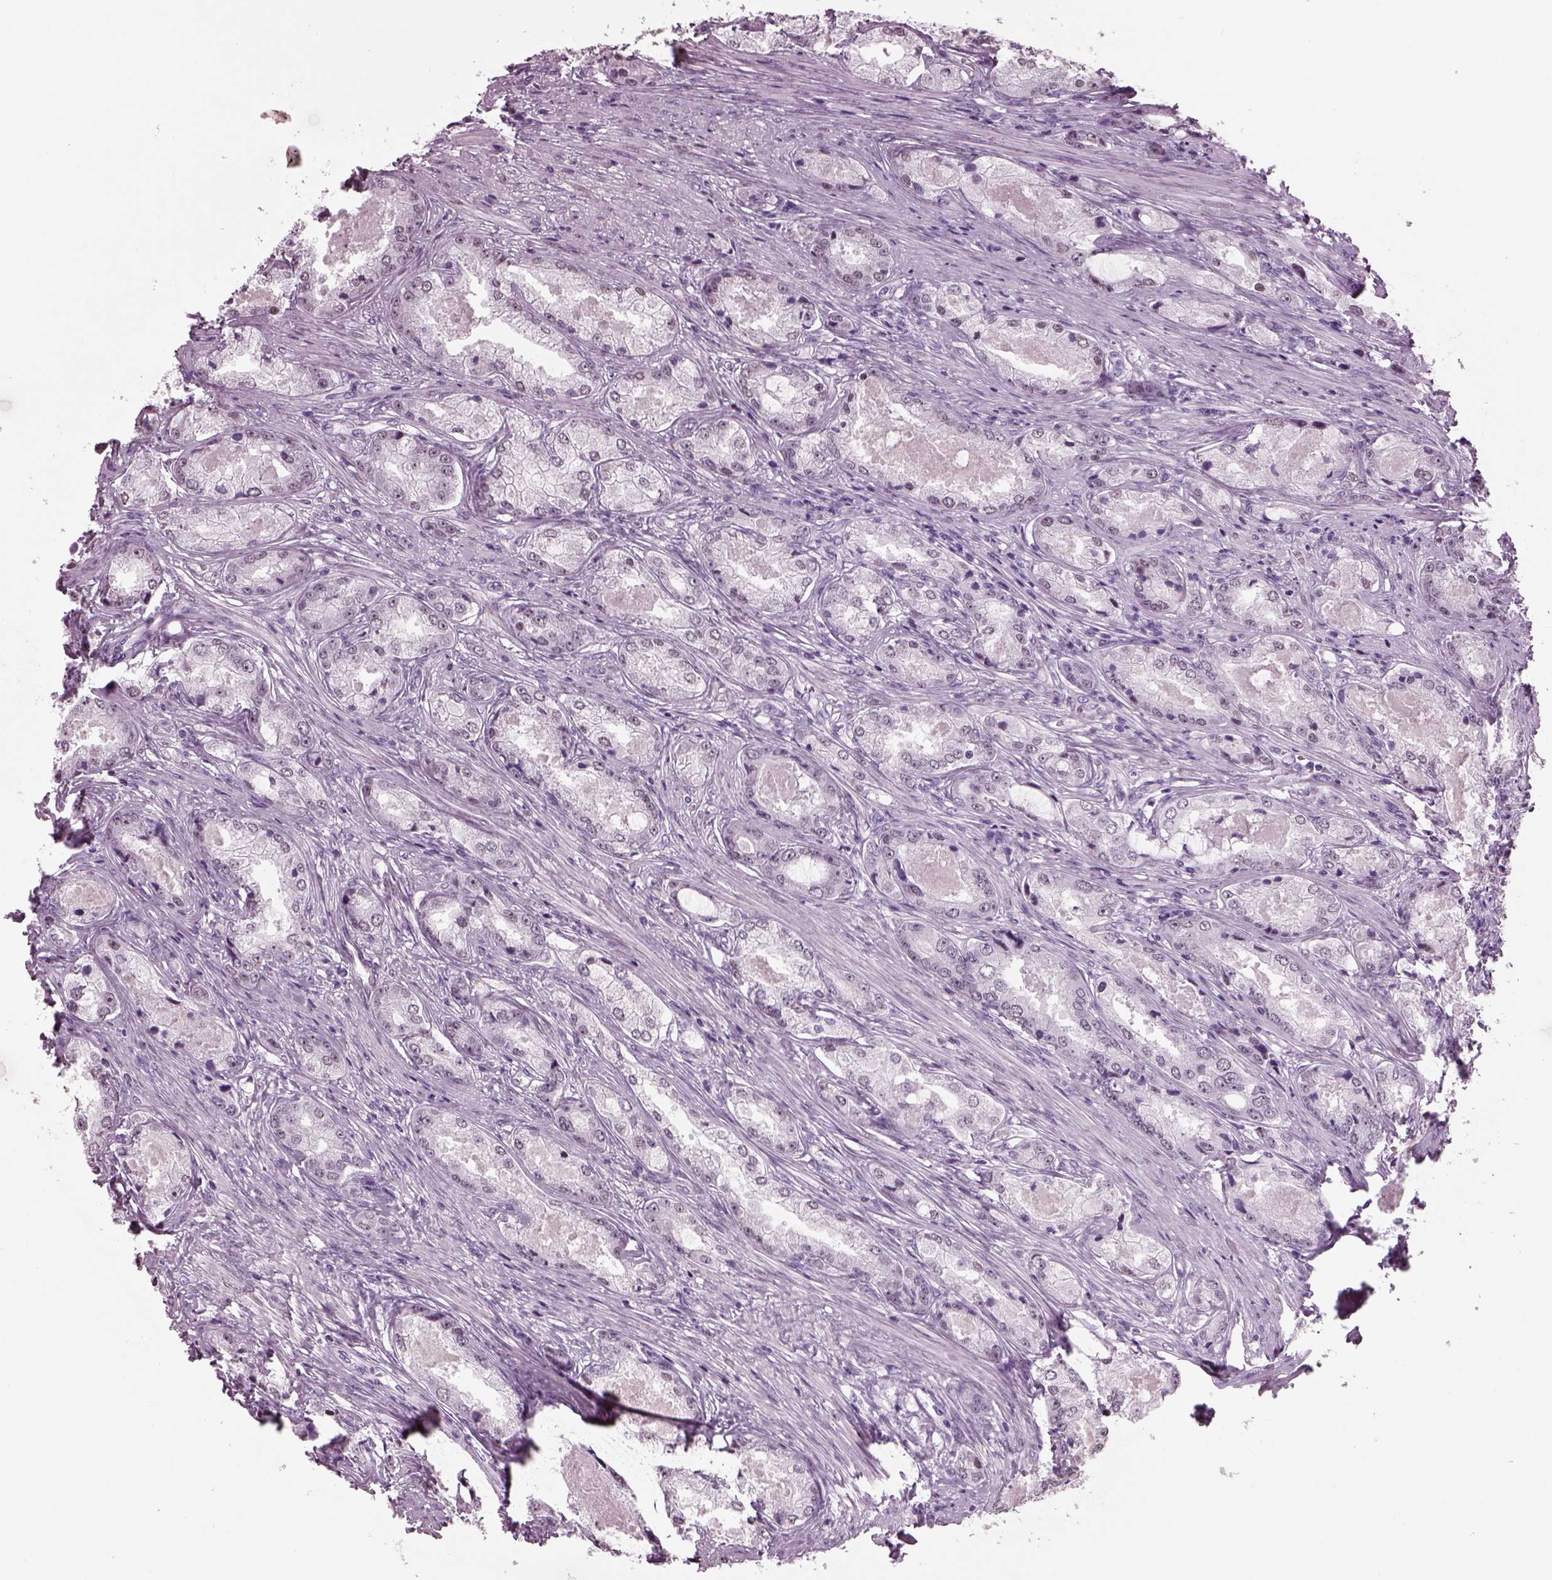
{"staining": {"intensity": "negative", "quantity": "none", "location": "none"}, "tissue": "prostate cancer", "cell_type": "Tumor cells", "image_type": "cancer", "snomed": [{"axis": "morphology", "description": "Adenocarcinoma, Low grade"}, {"axis": "topography", "description": "Prostate"}], "caption": "A photomicrograph of adenocarcinoma (low-grade) (prostate) stained for a protein shows no brown staining in tumor cells.", "gene": "KRTAP3-2", "patient": {"sex": "male", "age": 68}}